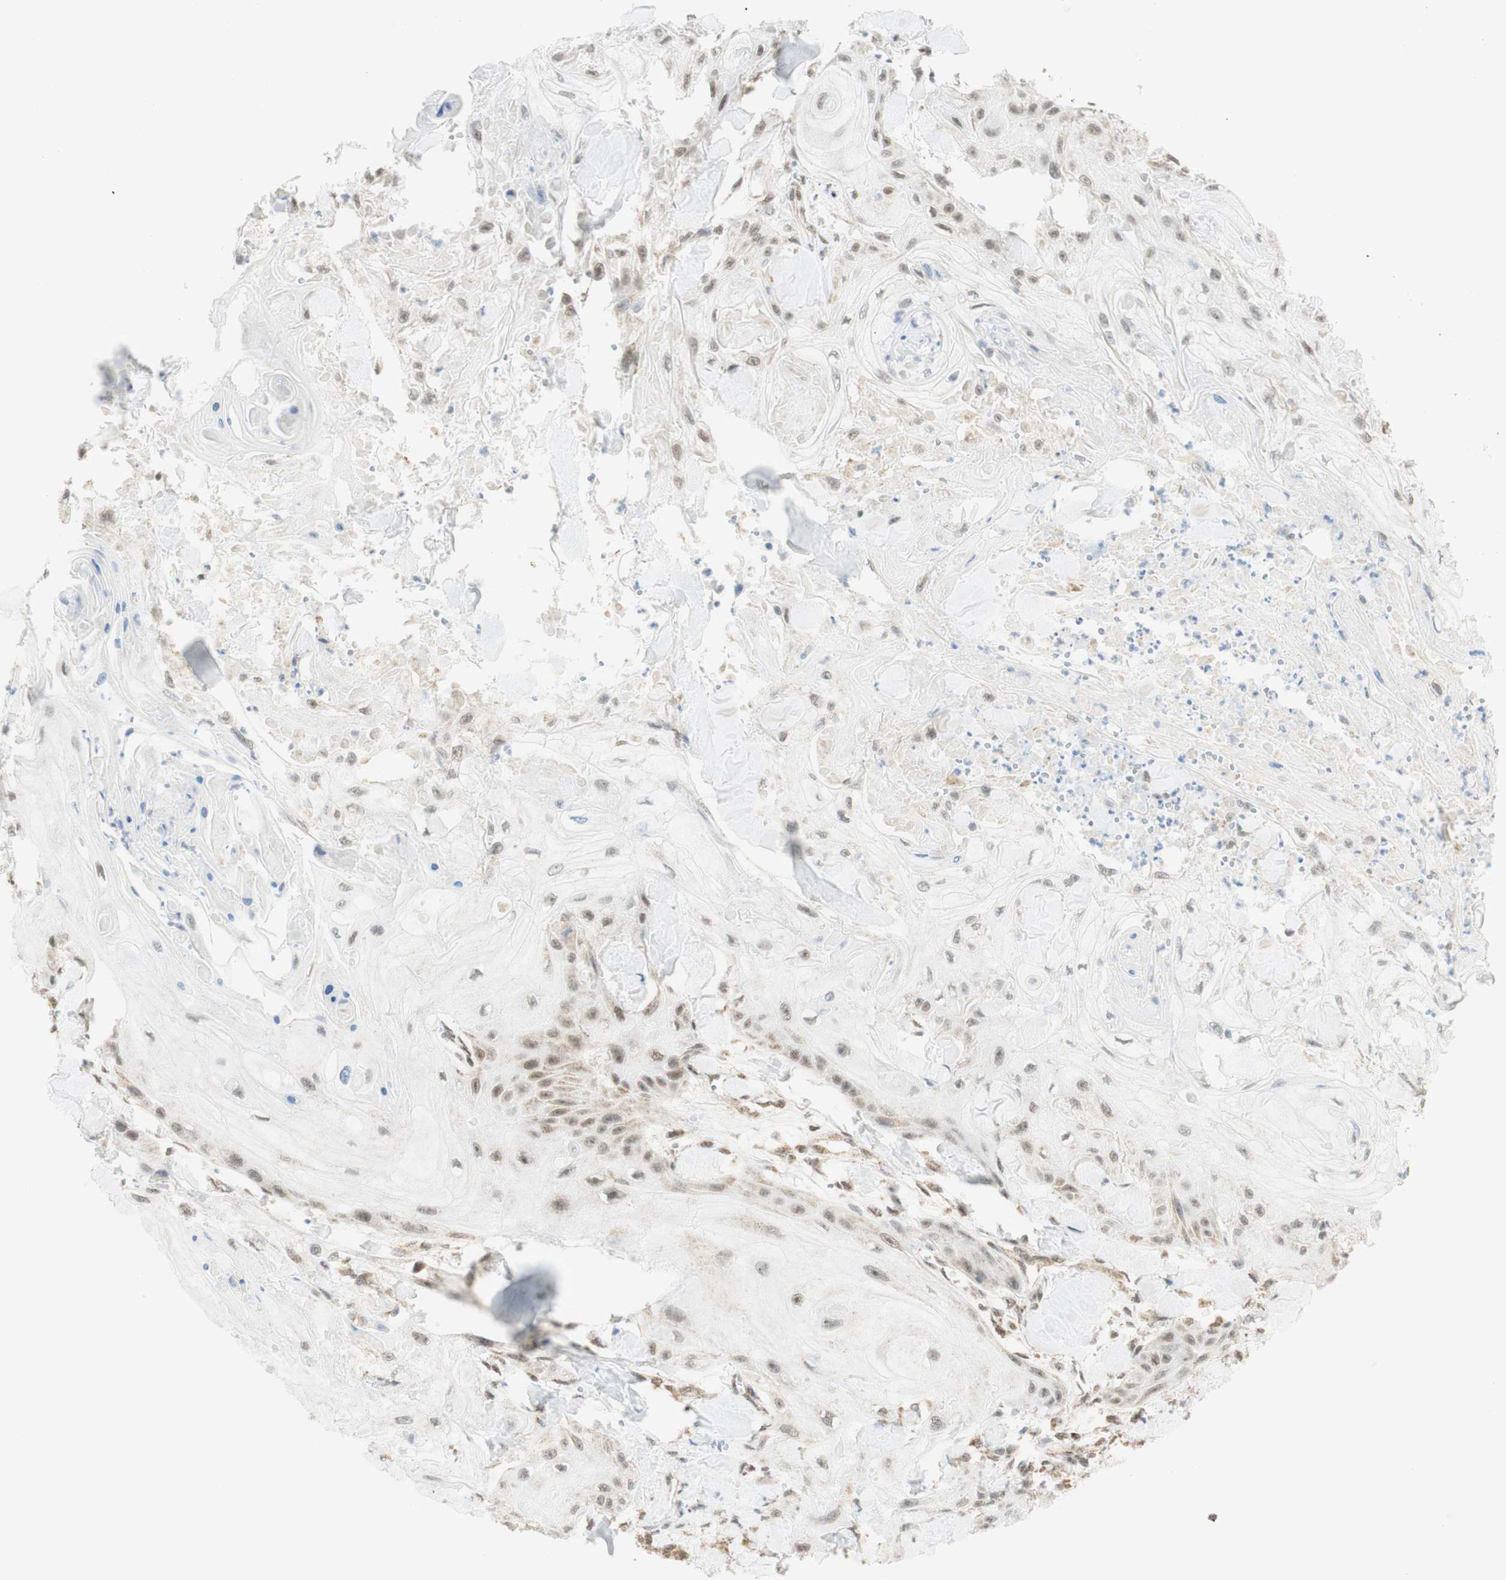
{"staining": {"intensity": "weak", "quantity": ">75%", "location": "nuclear"}, "tissue": "skin cancer", "cell_type": "Tumor cells", "image_type": "cancer", "snomed": [{"axis": "morphology", "description": "Squamous cell carcinoma, NOS"}, {"axis": "topography", "description": "Skin"}], "caption": "Weak nuclear positivity for a protein is identified in approximately >75% of tumor cells of skin cancer using immunohistochemistry.", "gene": "ZNF782", "patient": {"sex": "male", "age": 74}}